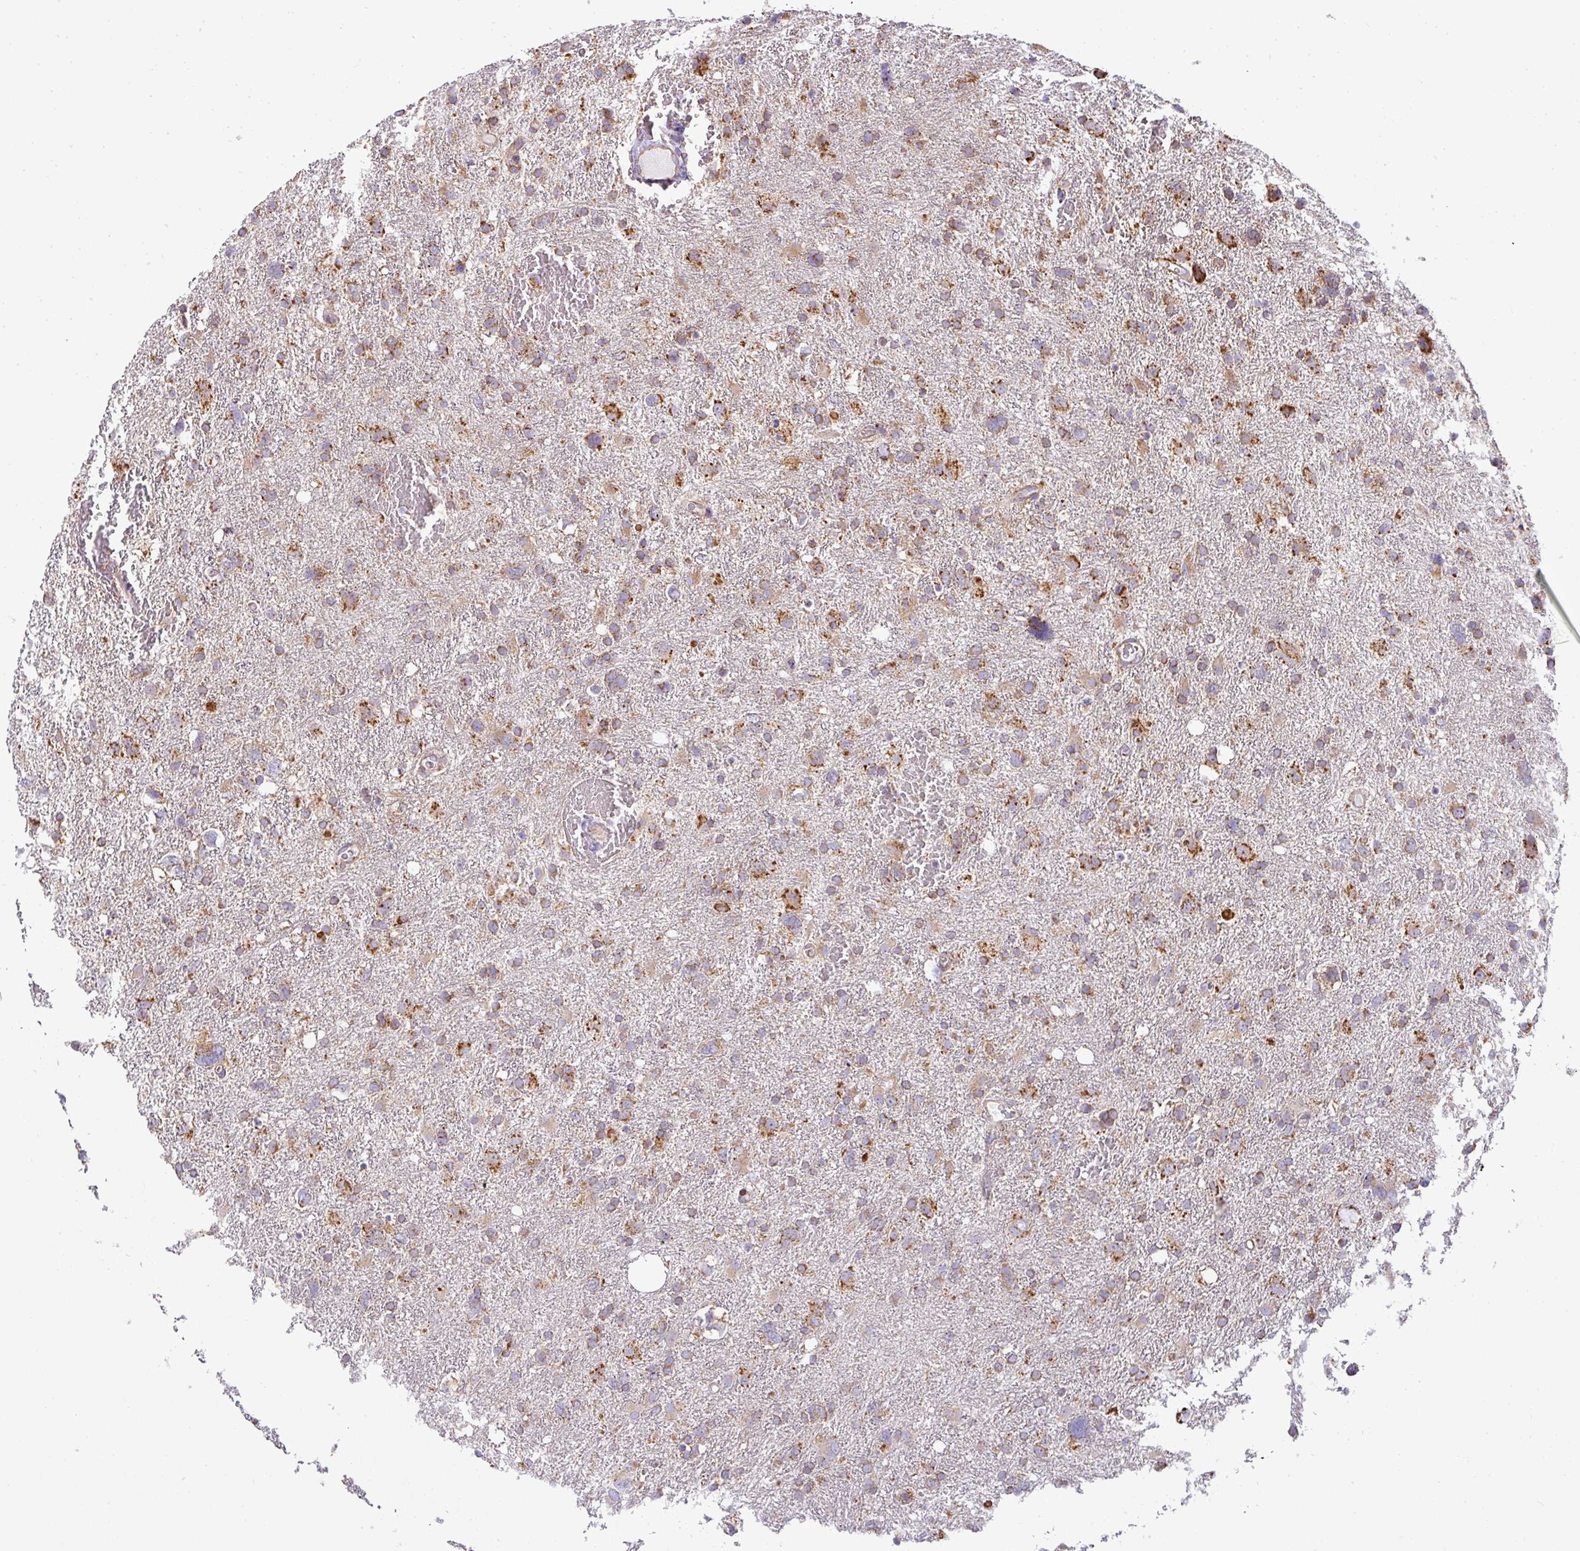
{"staining": {"intensity": "moderate", "quantity": ">75%", "location": "cytoplasmic/membranous"}, "tissue": "glioma", "cell_type": "Tumor cells", "image_type": "cancer", "snomed": [{"axis": "morphology", "description": "Glioma, malignant, High grade"}, {"axis": "topography", "description": "Brain"}], "caption": "Tumor cells display medium levels of moderate cytoplasmic/membranous expression in approximately >75% of cells in glioma.", "gene": "ZNF211", "patient": {"sex": "male", "age": 61}}